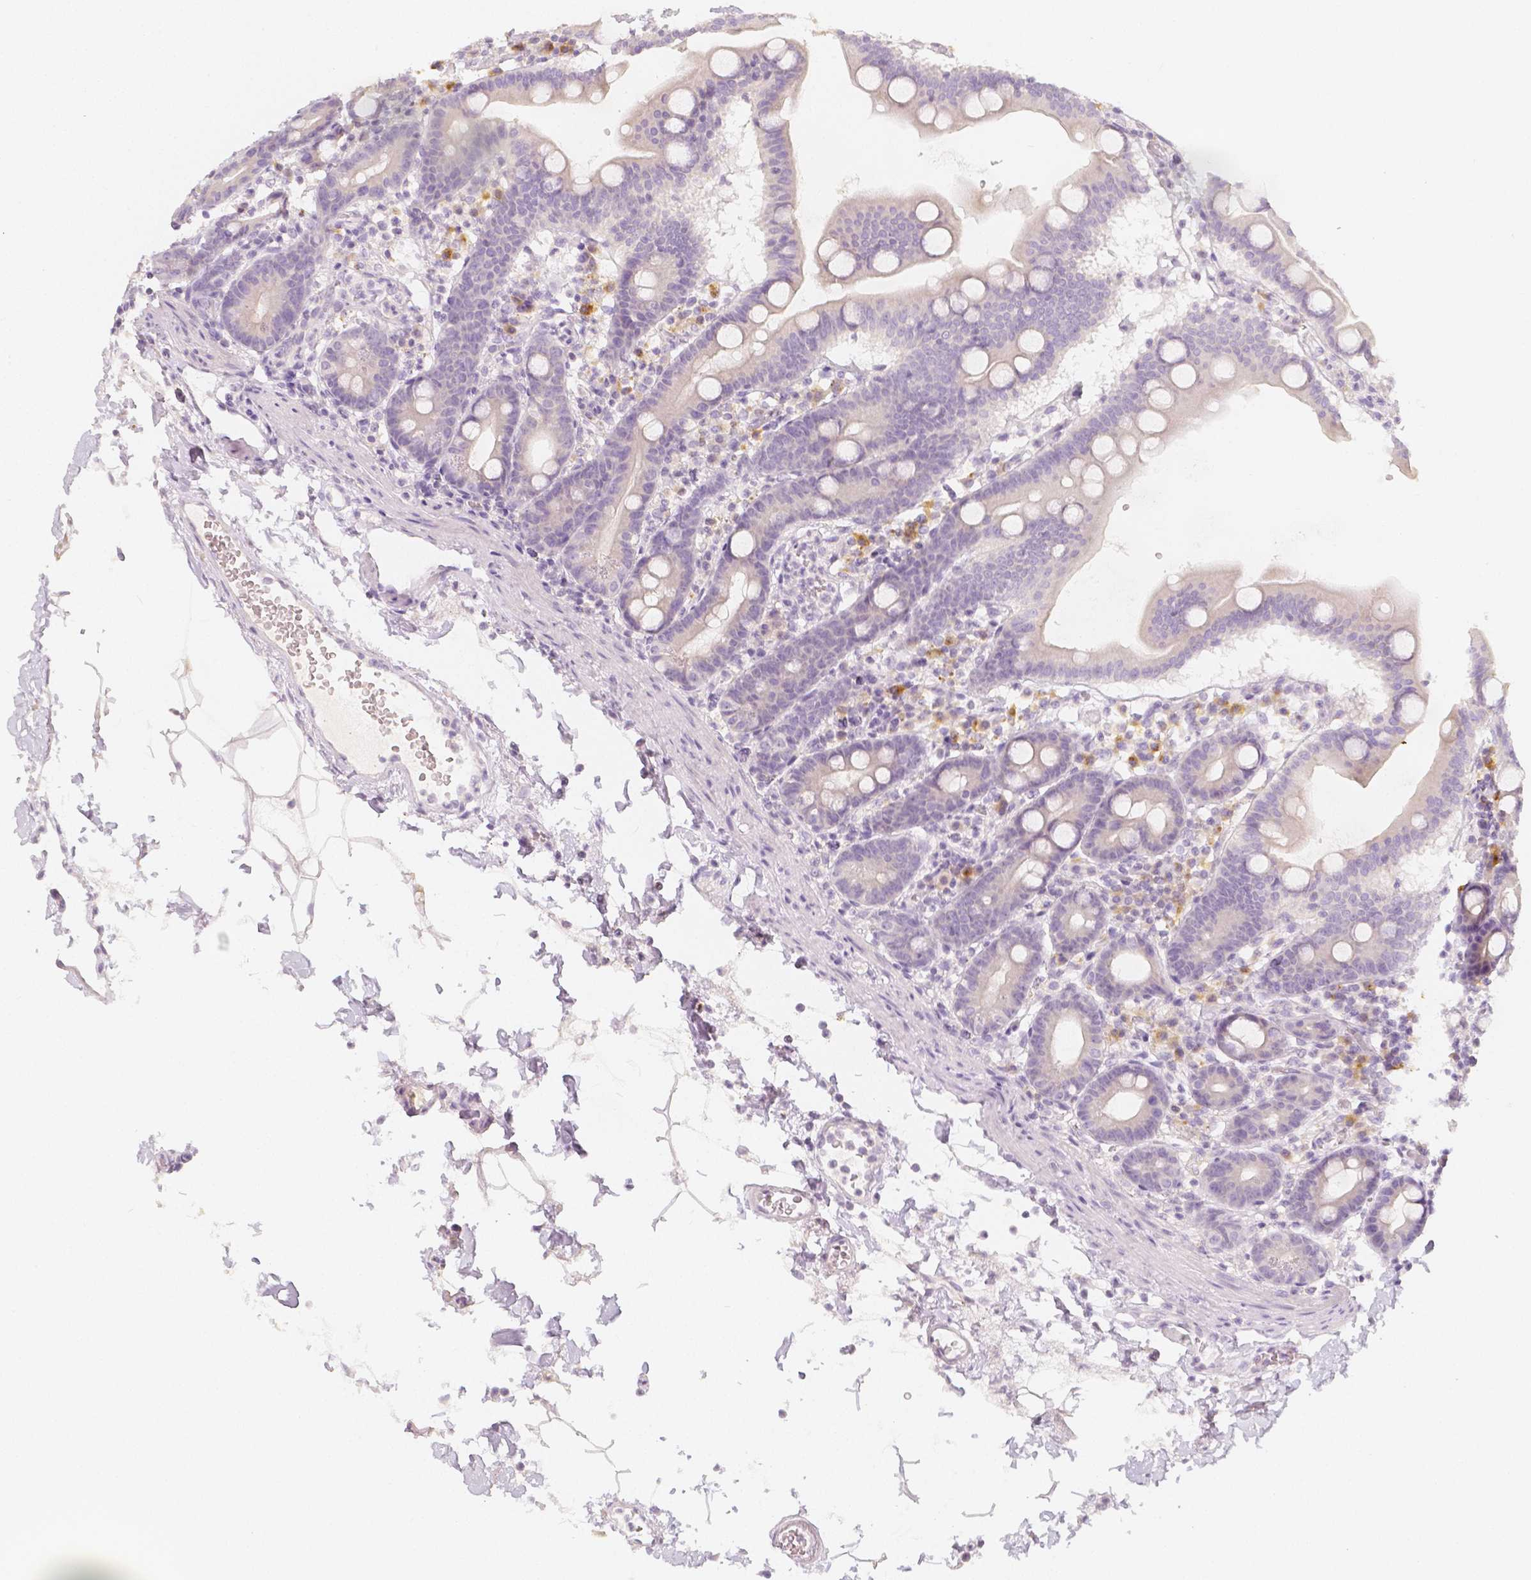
{"staining": {"intensity": "negative", "quantity": "none", "location": "none"}, "tissue": "duodenum", "cell_type": "Glandular cells", "image_type": "normal", "snomed": [{"axis": "morphology", "description": "Normal tissue, NOS"}, {"axis": "topography", "description": "Pancreas"}, {"axis": "topography", "description": "Duodenum"}], "caption": "Immunohistochemical staining of normal human duodenum demonstrates no significant positivity in glandular cells. (DAB (3,3'-diaminobenzidine) immunohistochemistry with hematoxylin counter stain).", "gene": "BATF", "patient": {"sex": "male", "age": 59}}